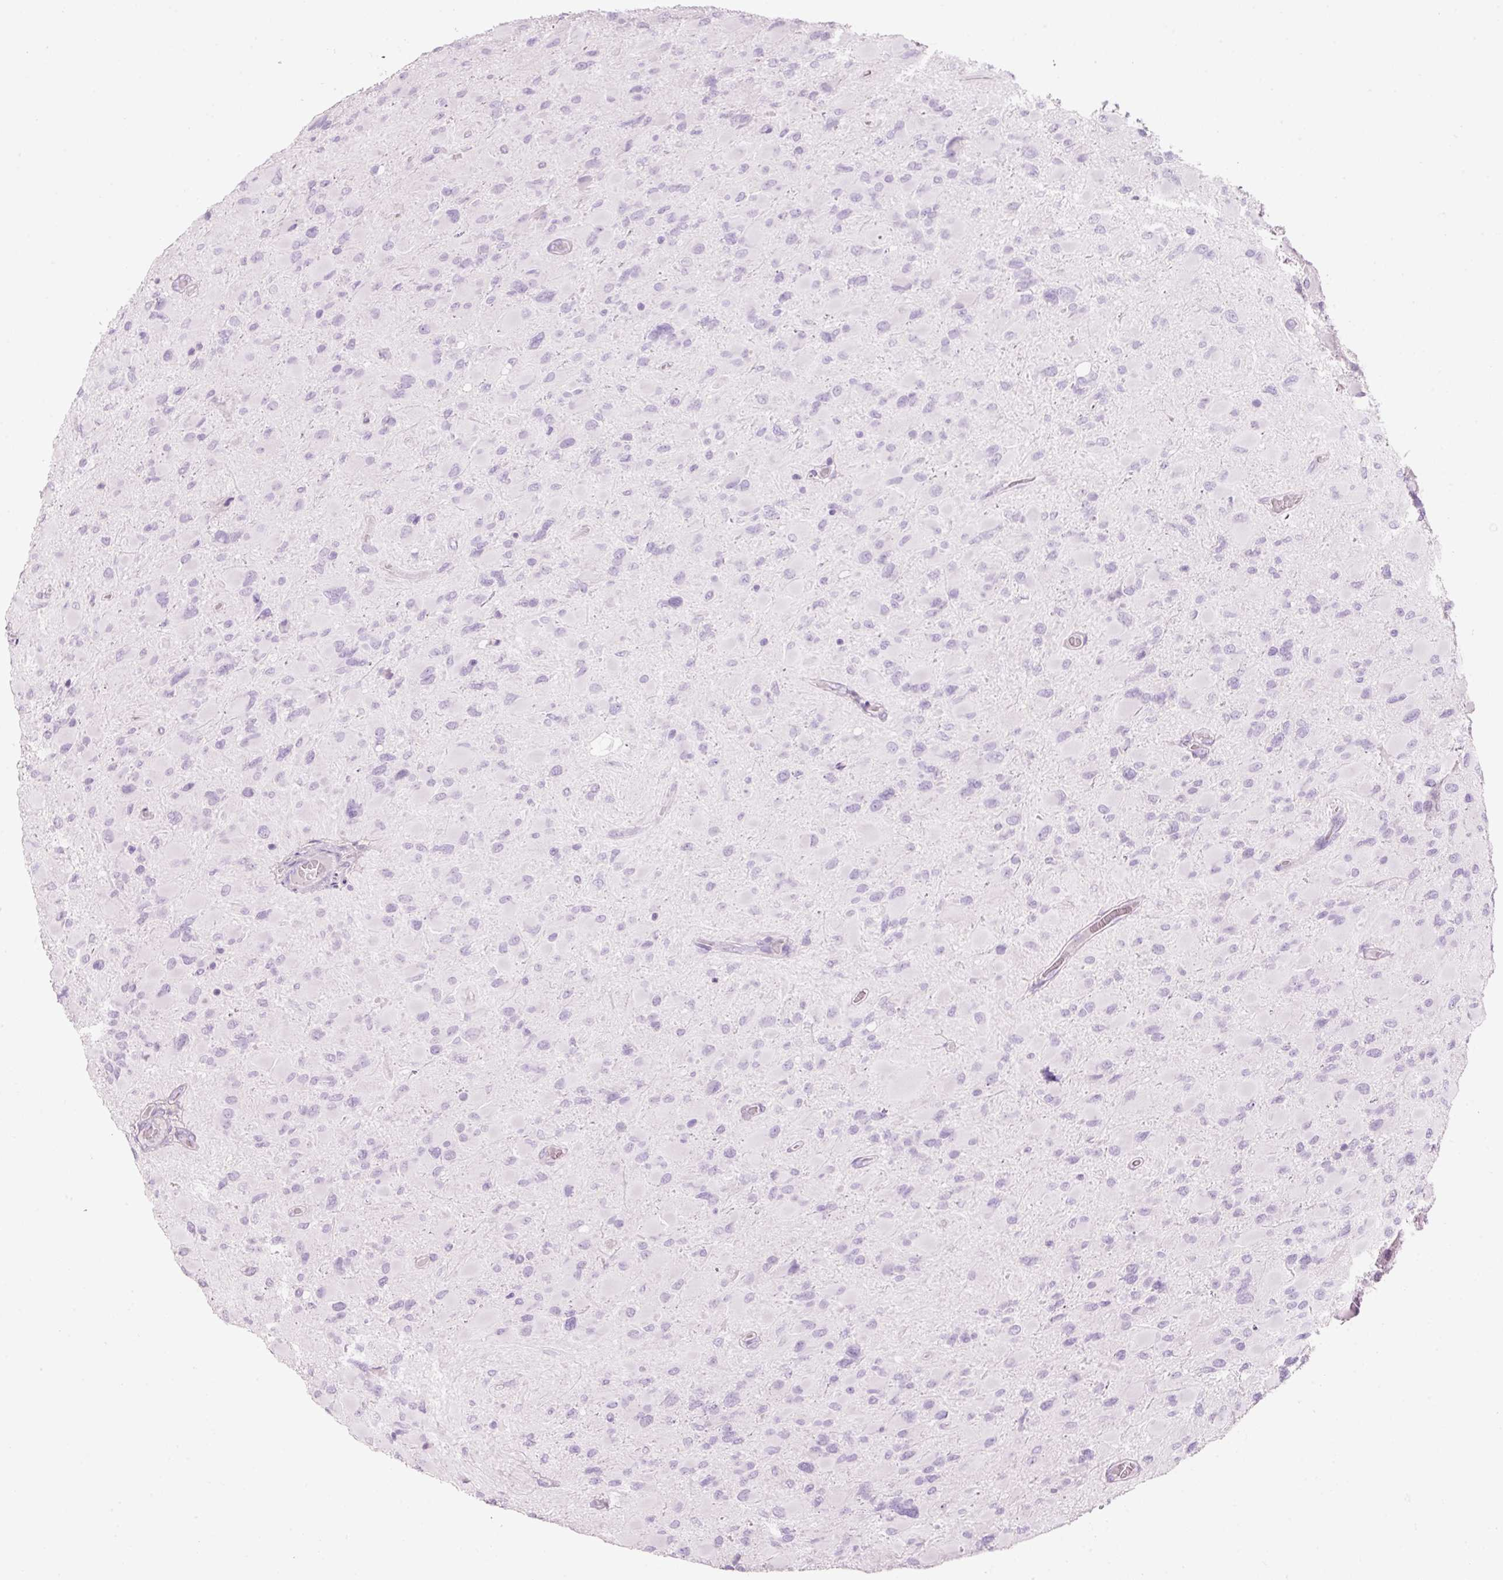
{"staining": {"intensity": "negative", "quantity": "none", "location": "none"}, "tissue": "glioma", "cell_type": "Tumor cells", "image_type": "cancer", "snomed": [{"axis": "morphology", "description": "Glioma, malignant, High grade"}, {"axis": "topography", "description": "Cerebral cortex"}], "caption": "DAB immunohistochemical staining of human glioma exhibits no significant staining in tumor cells.", "gene": "CMA1", "patient": {"sex": "female", "age": 36}}